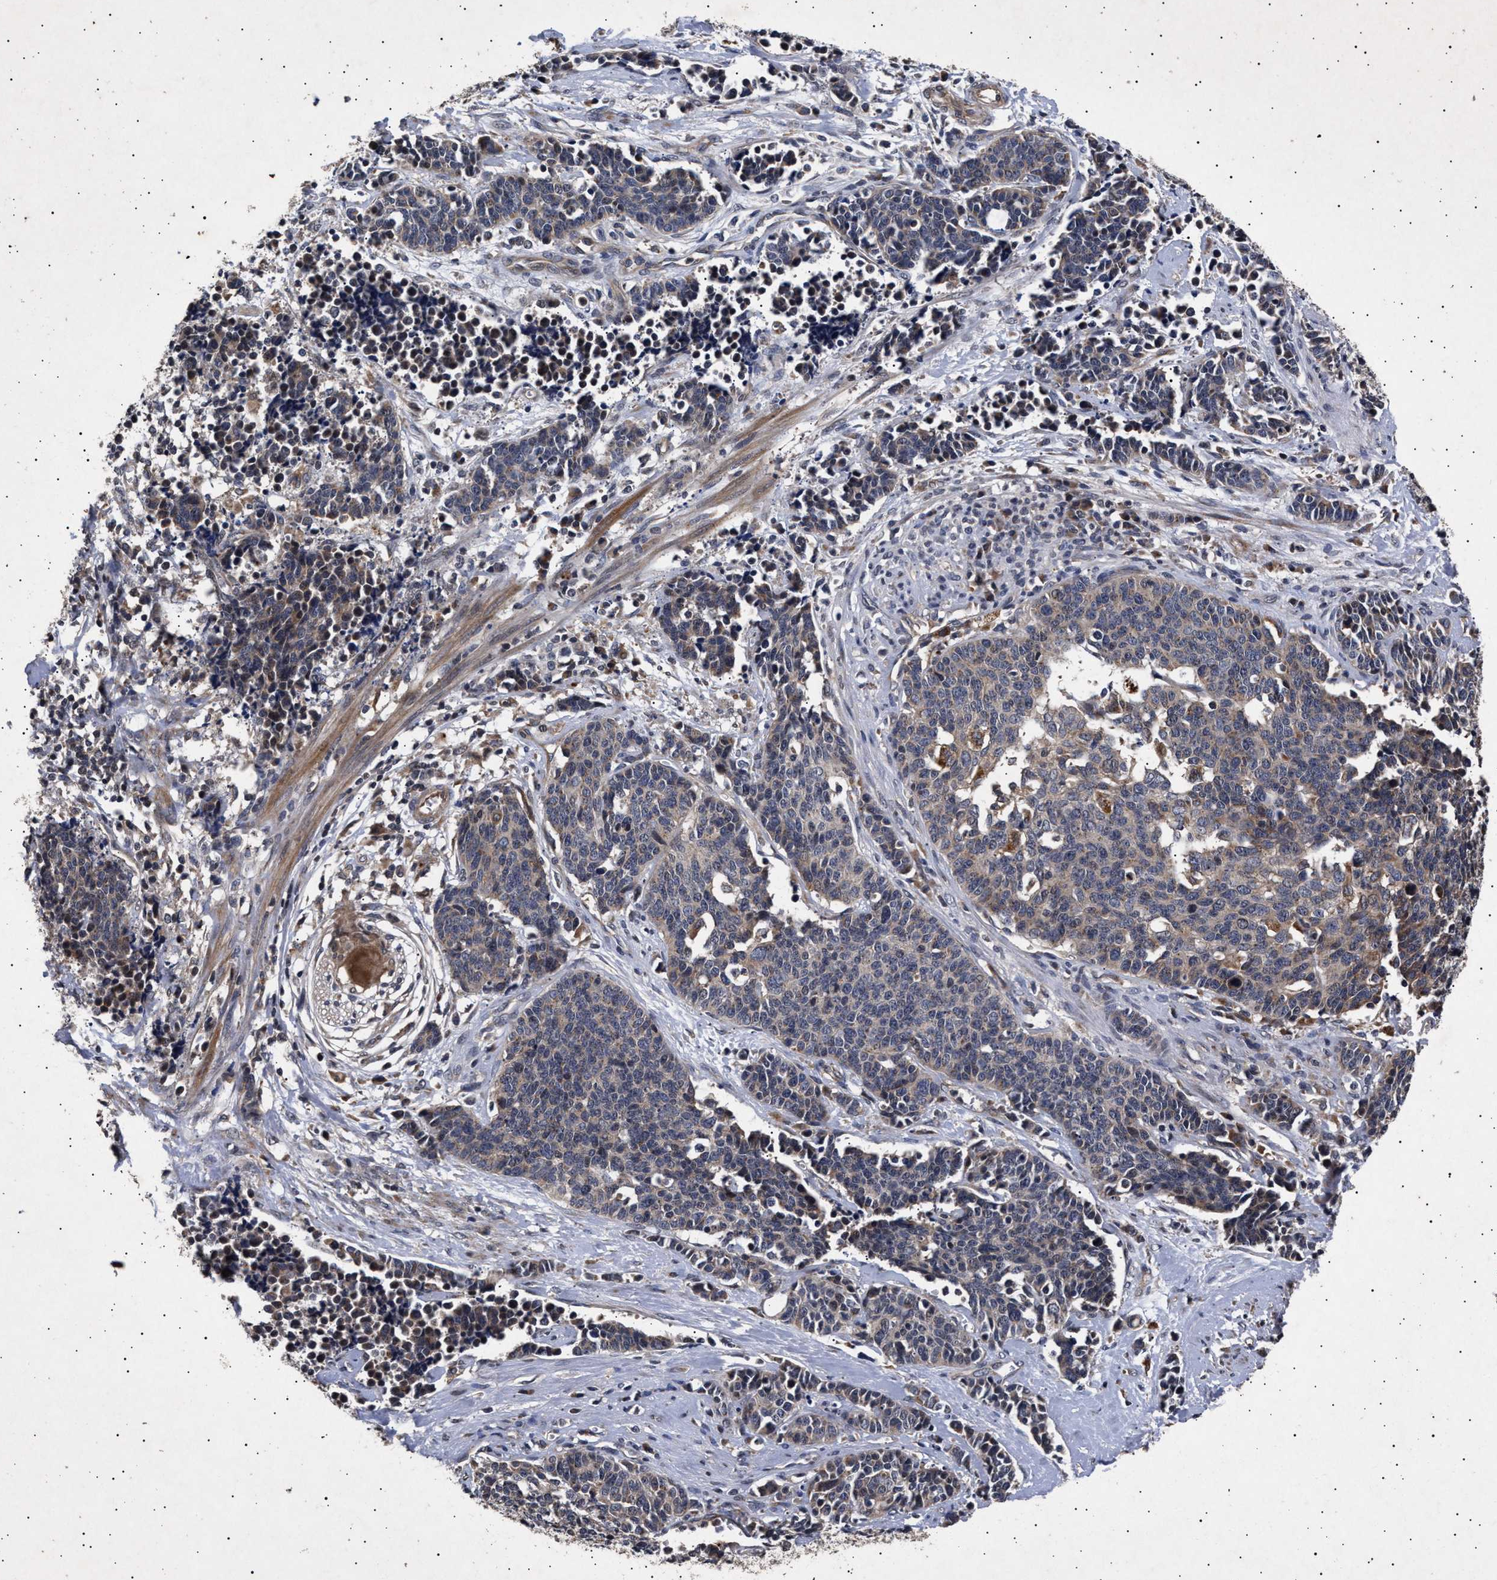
{"staining": {"intensity": "weak", "quantity": "<25%", "location": "cytoplasmic/membranous"}, "tissue": "cervical cancer", "cell_type": "Tumor cells", "image_type": "cancer", "snomed": [{"axis": "morphology", "description": "Squamous cell carcinoma, NOS"}, {"axis": "topography", "description": "Cervix"}], "caption": "Tumor cells are negative for protein expression in human cervical squamous cell carcinoma. (Brightfield microscopy of DAB immunohistochemistry at high magnification).", "gene": "ITGB5", "patient": {"sex": "female", "age": 35}}